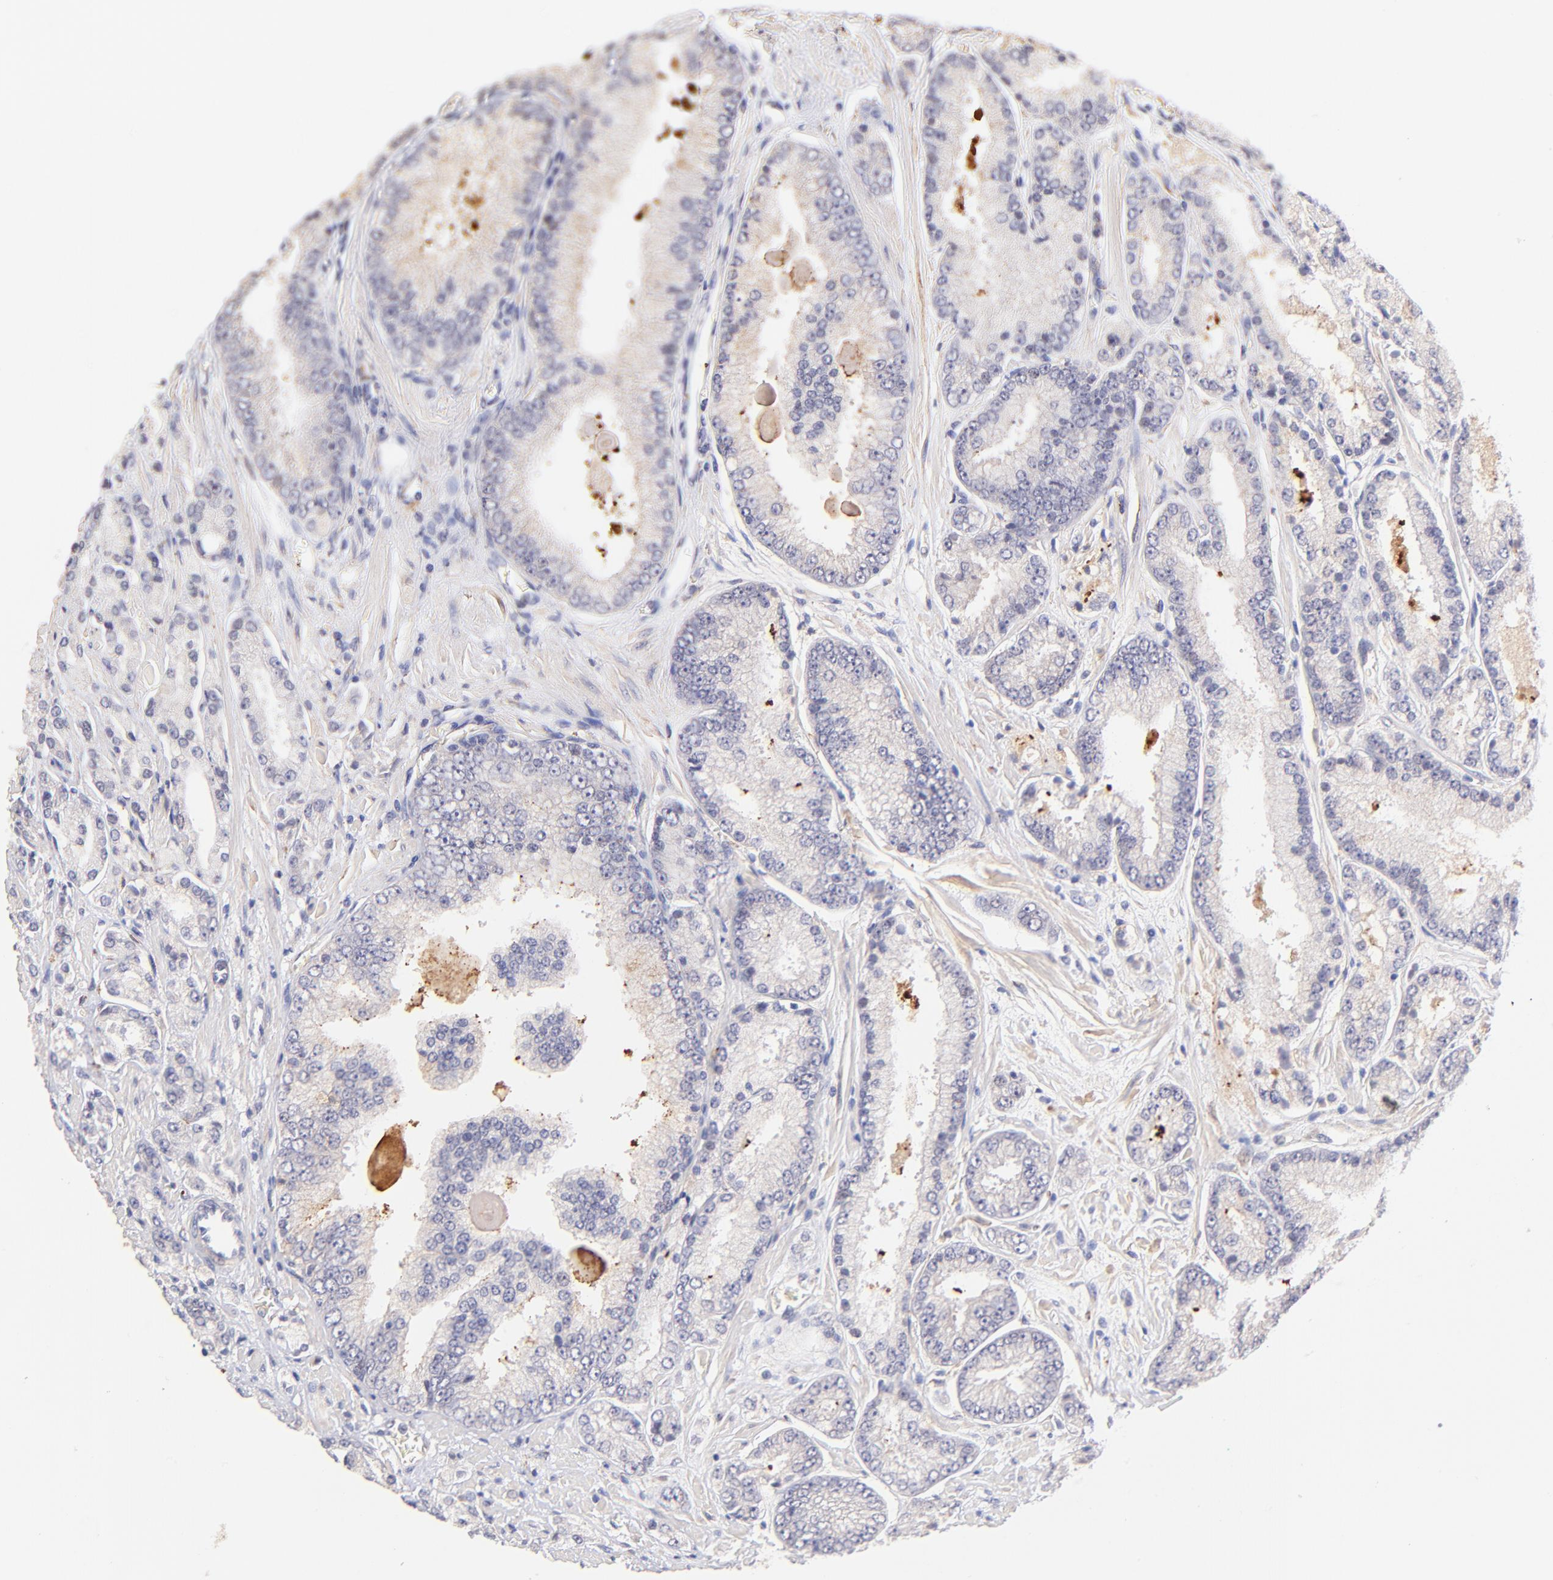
{"staining": {"intensity": "negative", "quantity": "none", "location": "none"}, "tissue": "prostate cancer", "cell_type": "Tumor cells", "image_type": "cancer", "snomed": [{"axis": "morphology", "description": "Adenocarcinoma, High grade"}, {"axis": "topography", "description": "Prostate"}], "caption": "High-grade adenocarcinoma (prostate) was stained to show a protein in brown. There is no significant positivity in tumor cells.", "gene": "SPARC", "patient": {"sex": "male", "age": 71}}